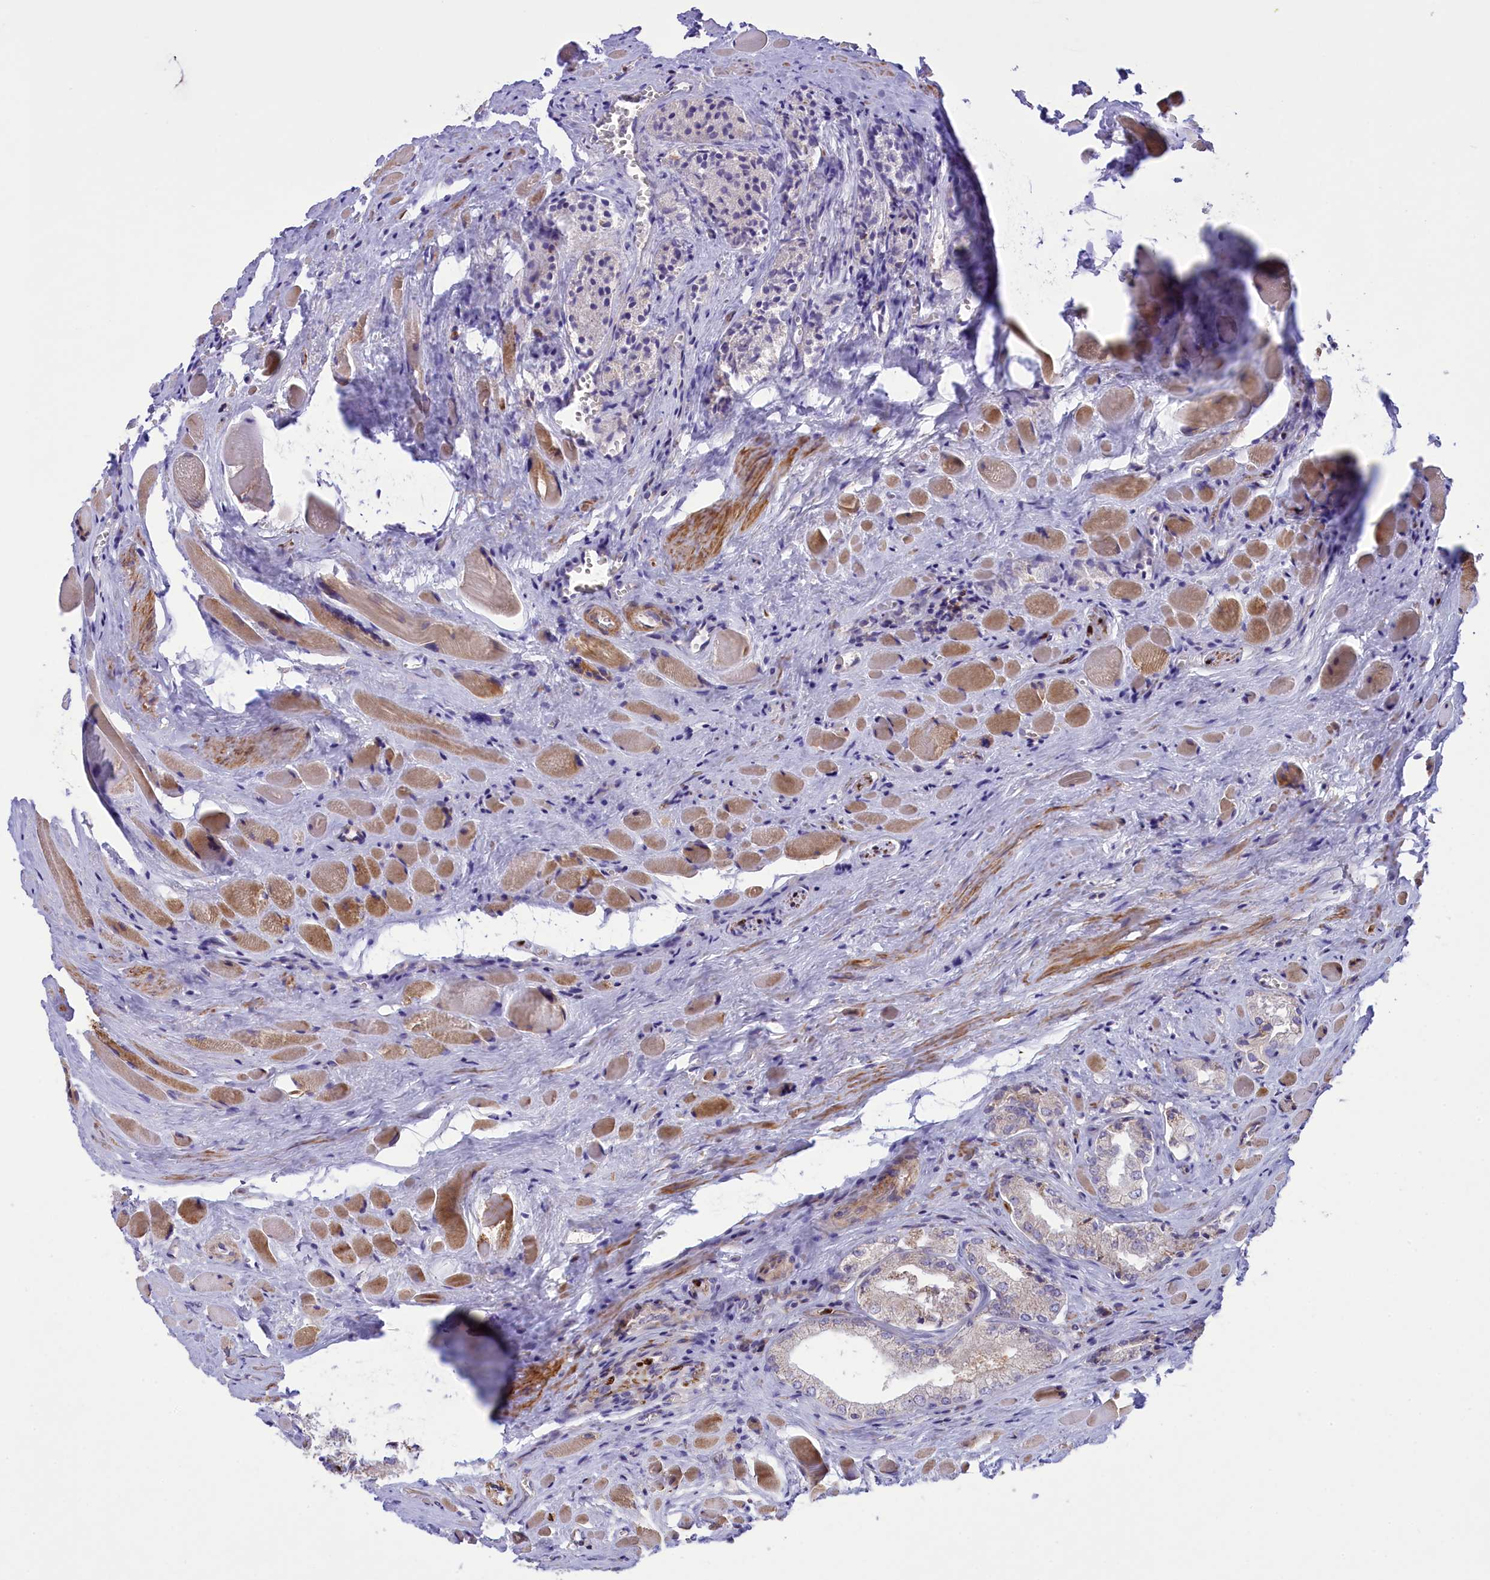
{"staining": {"intensity": "negative", "quantity": "none", "location": "none"}, "tissue": "prostate cancer", "cell_type": "Tumor cells", "image_type": "cancer", "snomed": [{"axis": "morphology", "description": "Adenocarcinoma, Low grade"}, {"axis": "topography", "description": "Prostate"}], "caption": "Photomicrograph shows no protein staining in tumor cells of adenocarcinoma (low-grade) (prostate) tissue.", "gene": "CORO7-PAM16", "patient": {"sex": "male", "age": 60}}